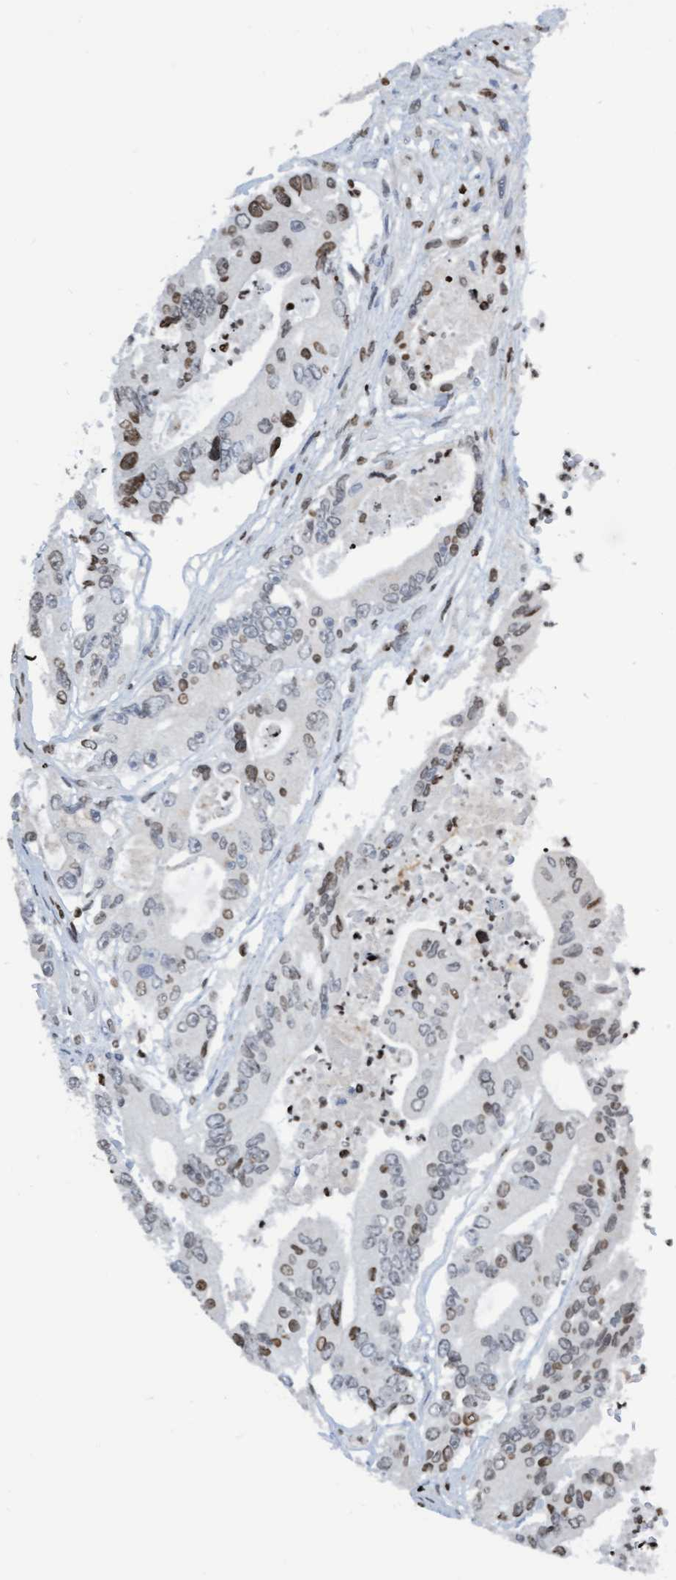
{"staining": {"intensity": "weak", "quantity": "25%-75%", "location": "nuclear"}, "tissue": "colorectal cancer", "cell_type": "Tumor cells", "image_type": "cancer", "snomed": [{"axis": "morphology", "description": "Adenocarcinoma, NOS"}, {"axis": "topography", "description": "Colon"}], "caption": "Adenocarcinoma (colorectal) tissue displays weak nuclear staining in about 25%-75% of tumor cells", "gene": "CBX2", "patient": {"sex": "female", "age": 77}}